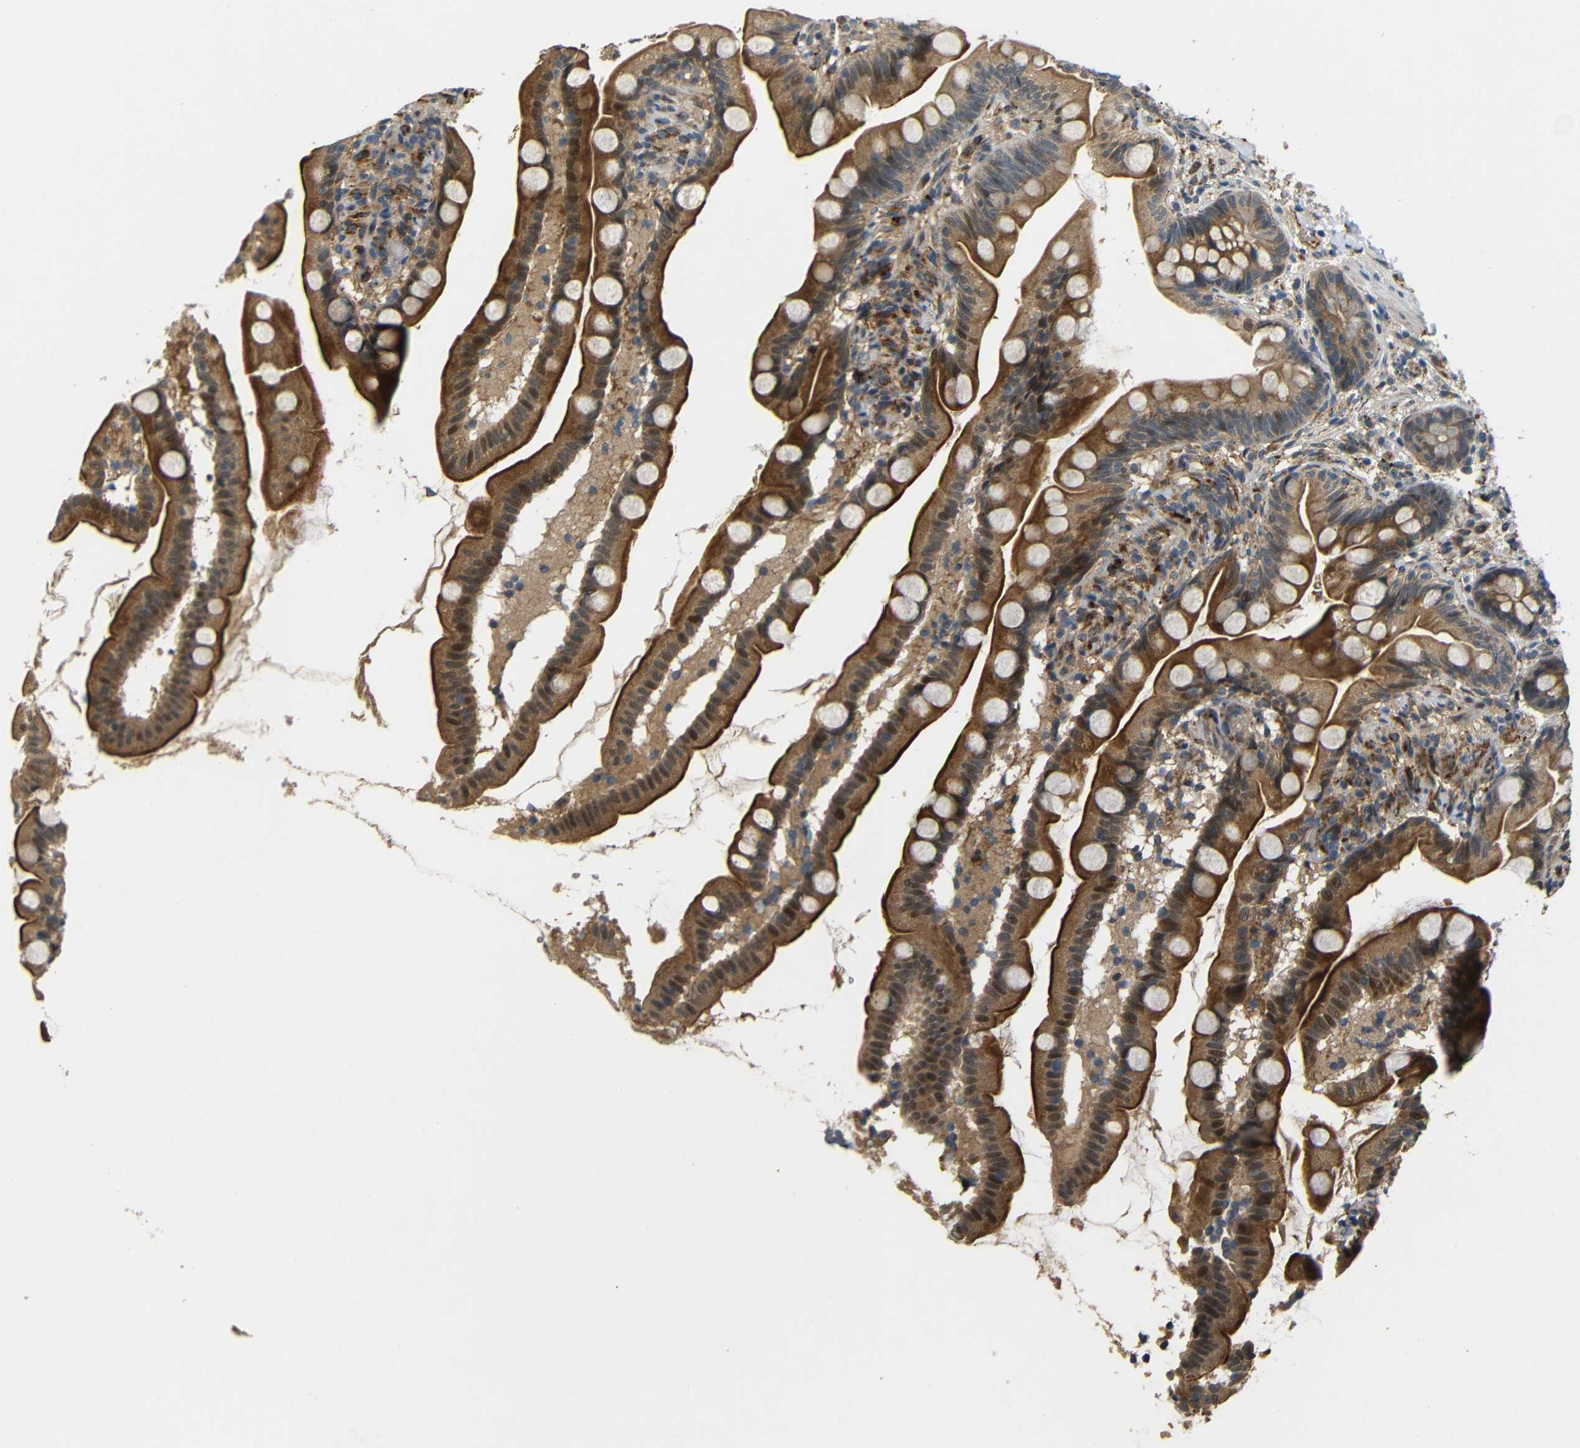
{"staining": {"intensity": "strong", "quantity": ">75%", "location": "cytoplasmic/membranous"}, "tissue": "small intestine", "cell_type": "Glandular cells", "image_type": "normal", "snomed": [{"axis": "morphology", "description": "Normal tissue, NOS"}, {"axis": "topography", "description": "Small intestine"}], "caption": "Human small intestine stained for a protein (brown) displays strong cytoplasmic/membranous positive staining in about >75% of glandular cells.", "gene": "ATP7A", "patient": {"sex": "female", "age": 56}}